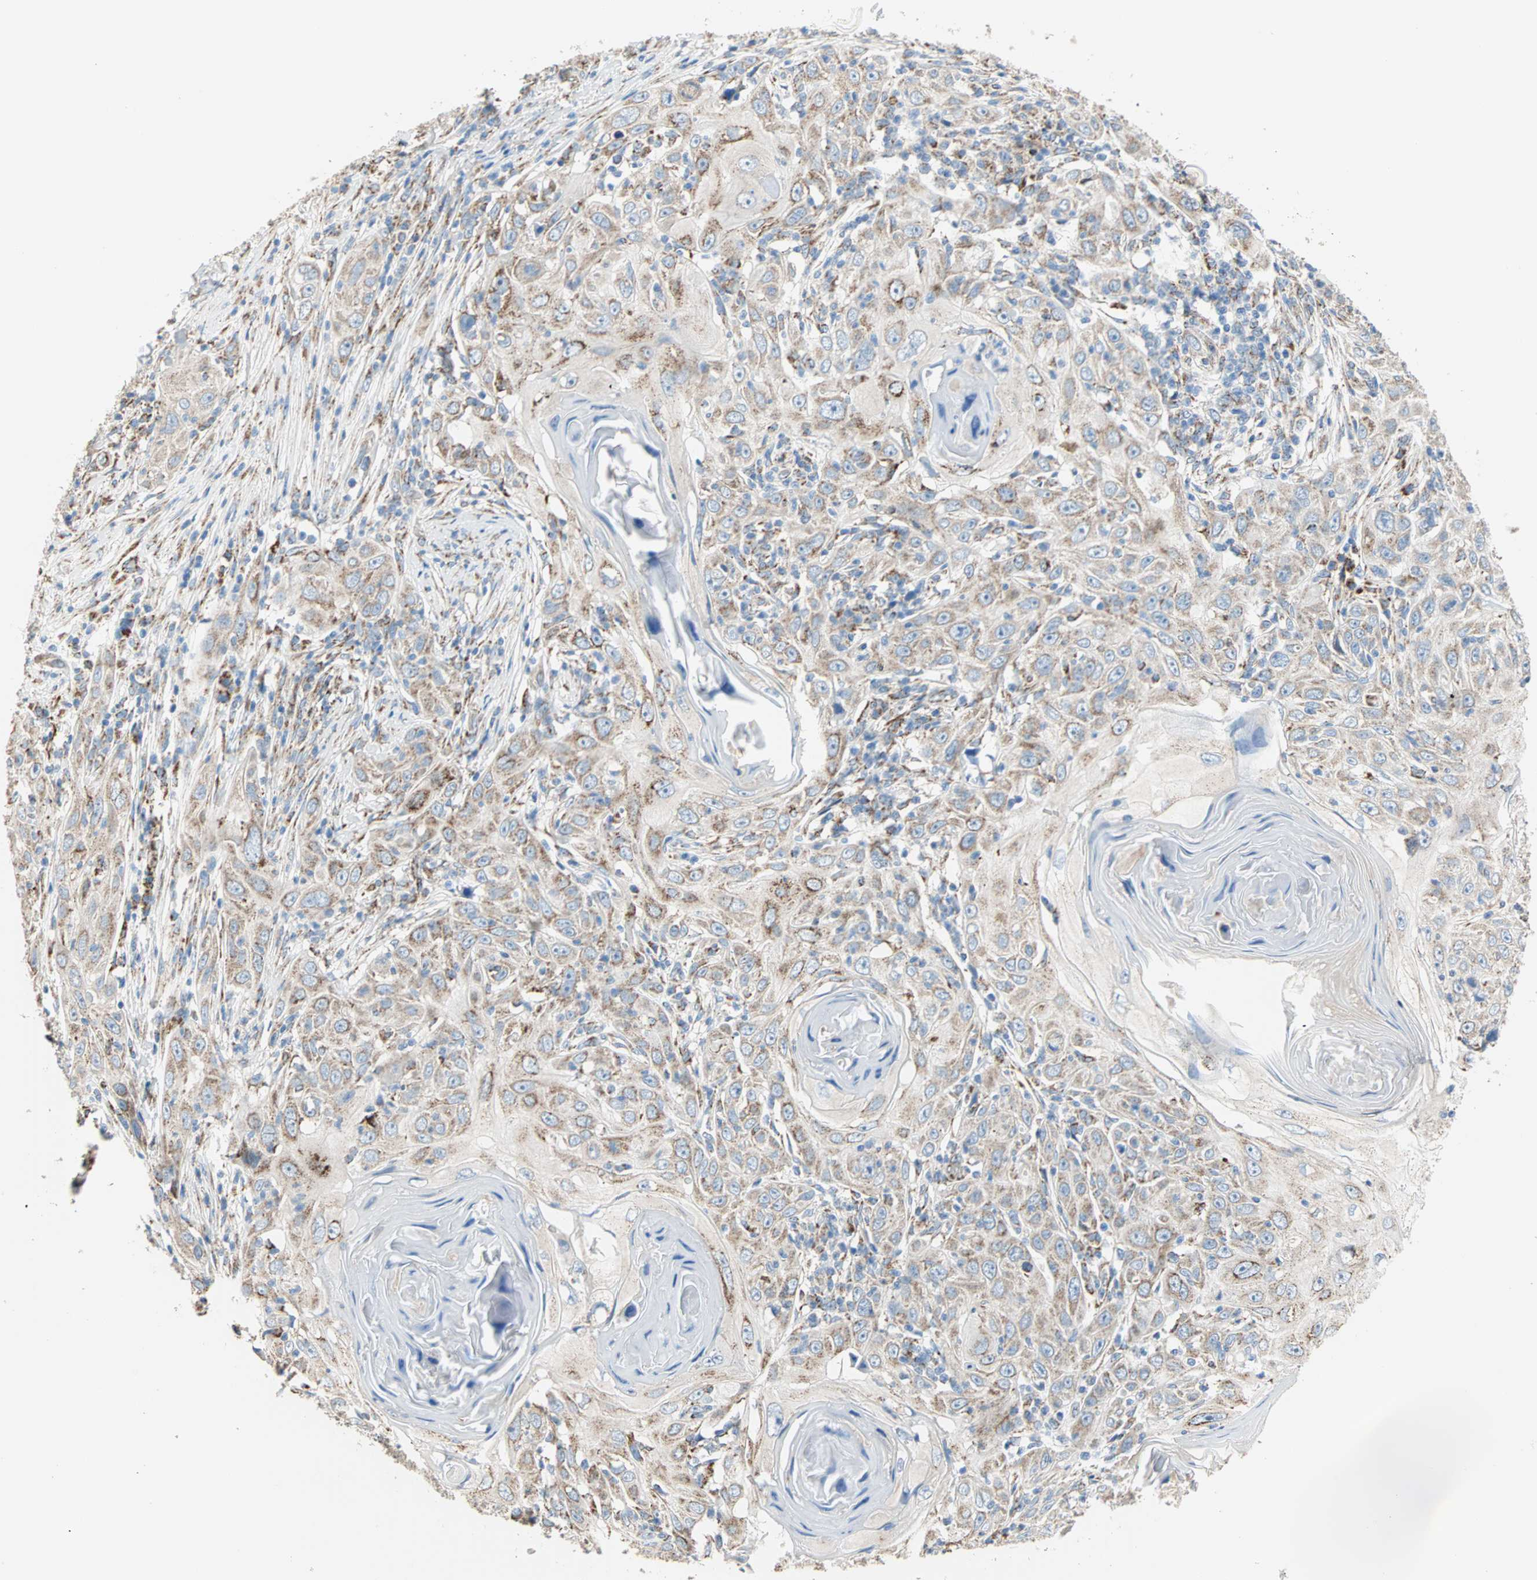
{"staining": {"intensity": "moderate", "quantity": ">75%", "location": "cytoplasmic/membranous"}, "tissue": "skin cancer", "cell_type": "Tumor cells", "image_type": "cancer", "snomed": [{"axis": "morphology", "description": "Squamous cell carcinoma, NOS"}, {"axis": "topography", "description": "Skin"}], "caption": "Skin cancer (squamous cell carcinoma) was stained to show a protein in brown. There is medium levels of moderate cytoplasmic/membranous positivity in about >75% of tumor cells.", "gene": "TST", "patient": {"sex": "female", "age": 88}}